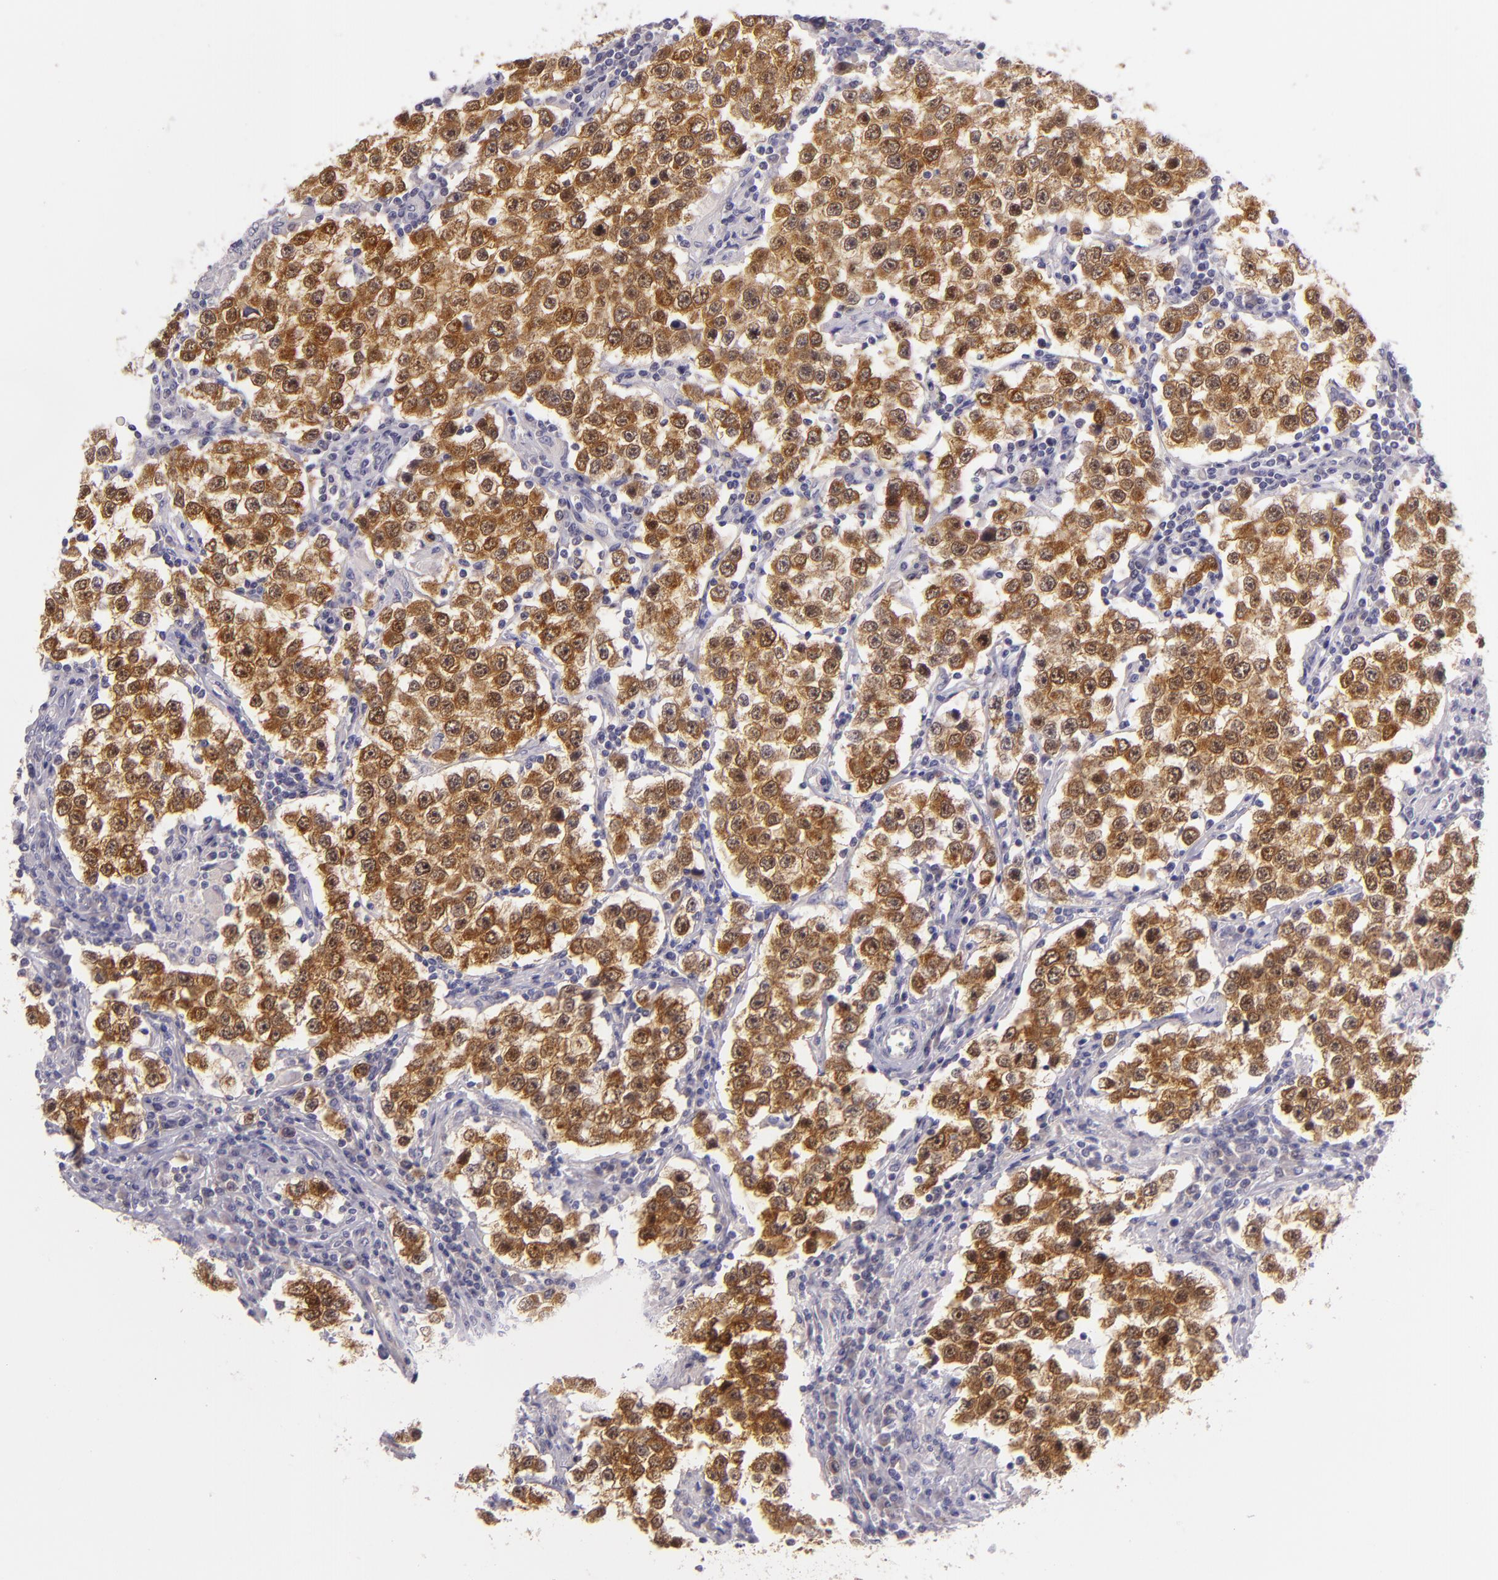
{"staining": {"intensity": "strong", "quantity": ">75%", "location": "cytoplasmic/membranous,nuclear"}, "tissue": "testis cancer", "cell_type": "Tumor cells", "image_type": "cancer", "snomed": [{"axis": "morphology", "description": "Seminoma, NOS"}, {"axis": "topography", "description": "Testis"}], "caption": "Human testis cancer stained with a protein marker shows strong staining in tumor cells.", "gene": "CSE1L", "patient": {"sex": "male", "age": 36}}